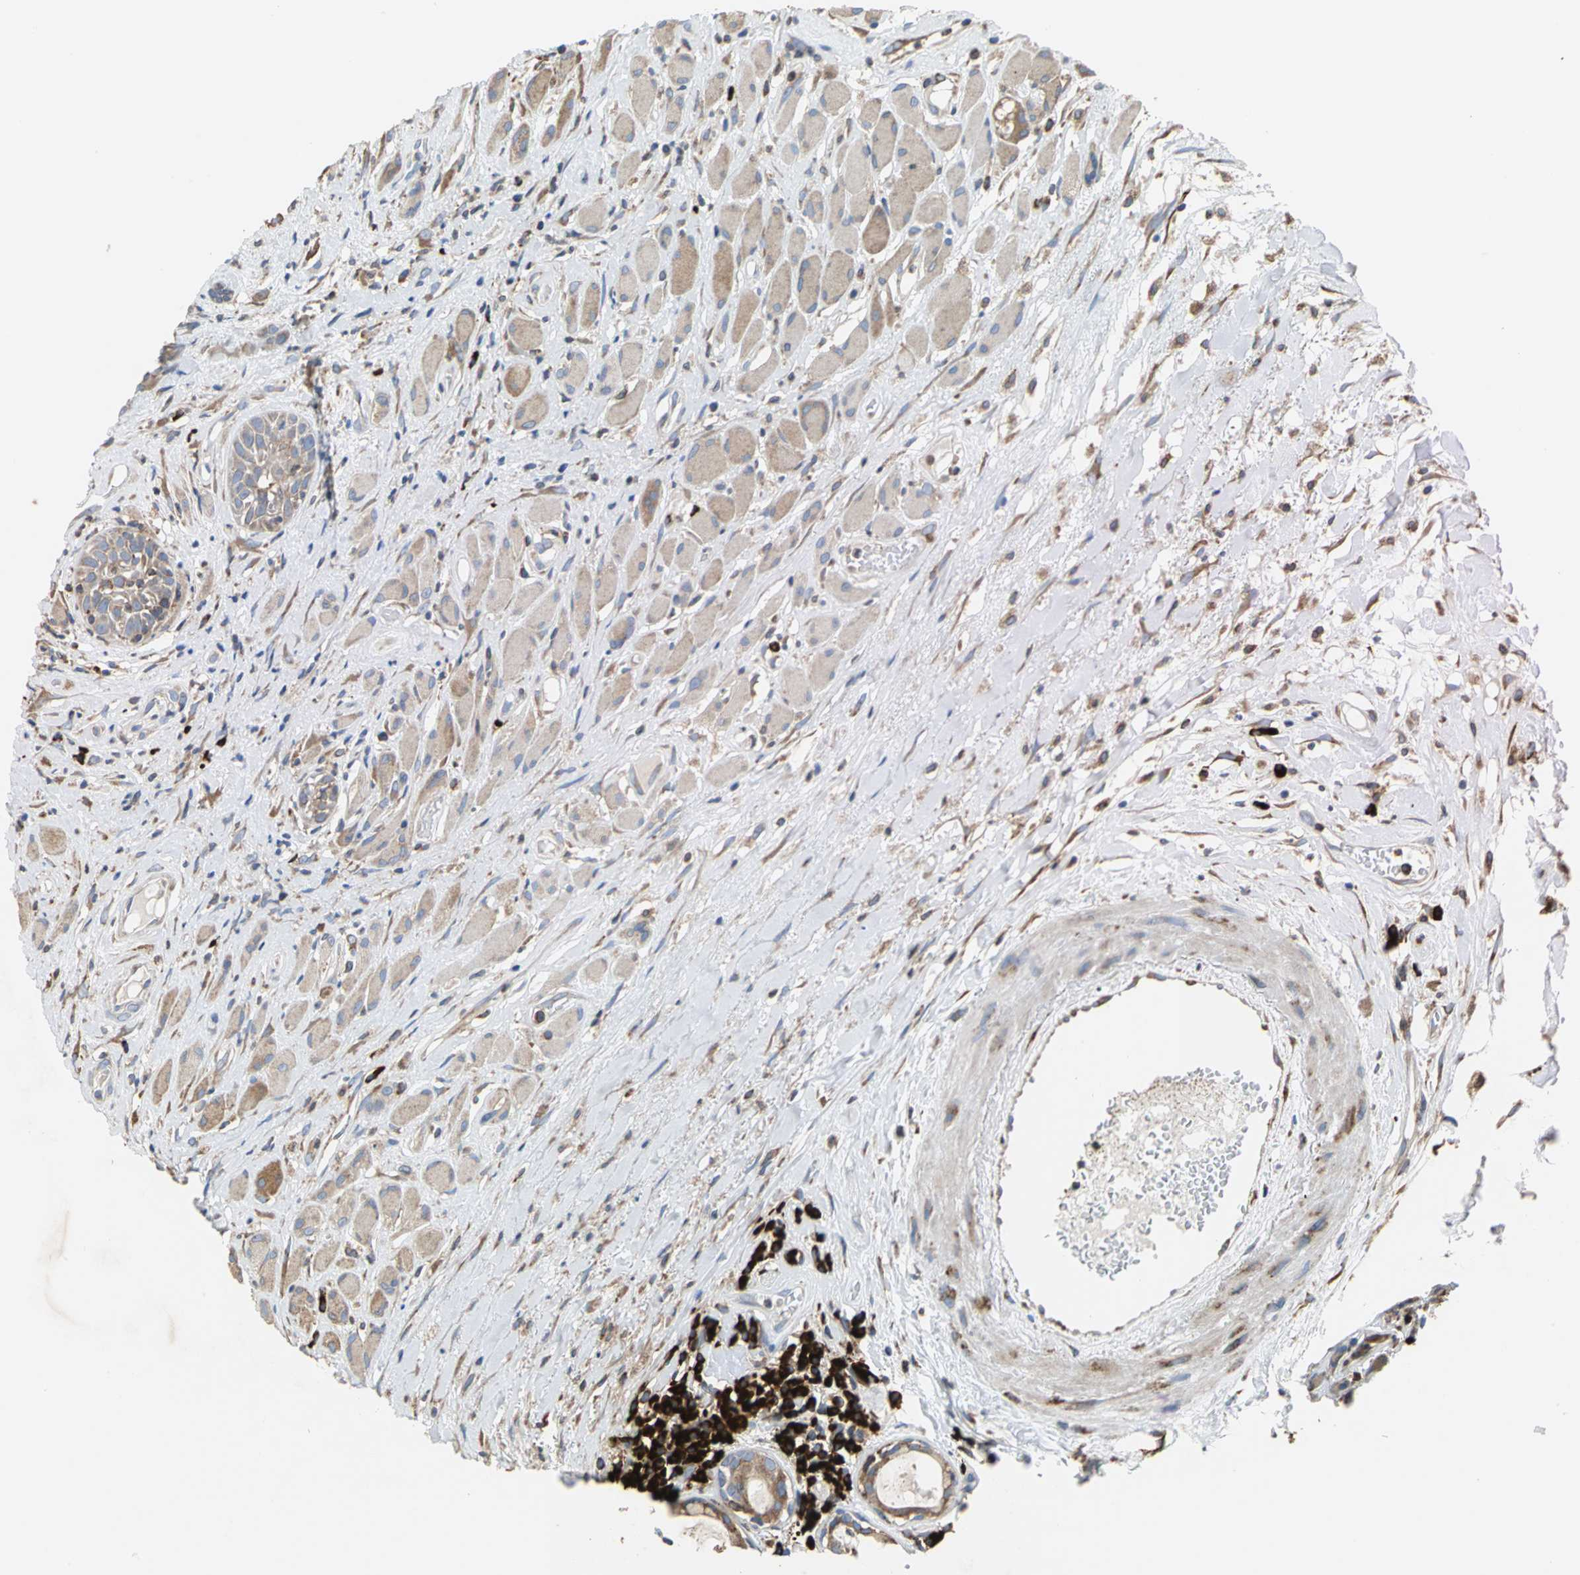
{"staining": {"intensity": "weak", "quantity": ">75%", "location": "cytoplasmic/membranous"}, "tissue": "head and neck cancer", "cell_type": "Tumor cells", "image_type": "cancer", "snomed": [{"axis": "morphology", "description": "Squamous cell carcinoma, NOS"}, {"axis": "topography", "description": "Head-Neck"}], "caption": "Head and neck cancer (squamous cell carcinoma) tissue reveals weak cytoplasmic/membranous expression in about >75% of tumor cells", "gene": "SDF2L1", "patient": {"sex": "male", "age": 62}}